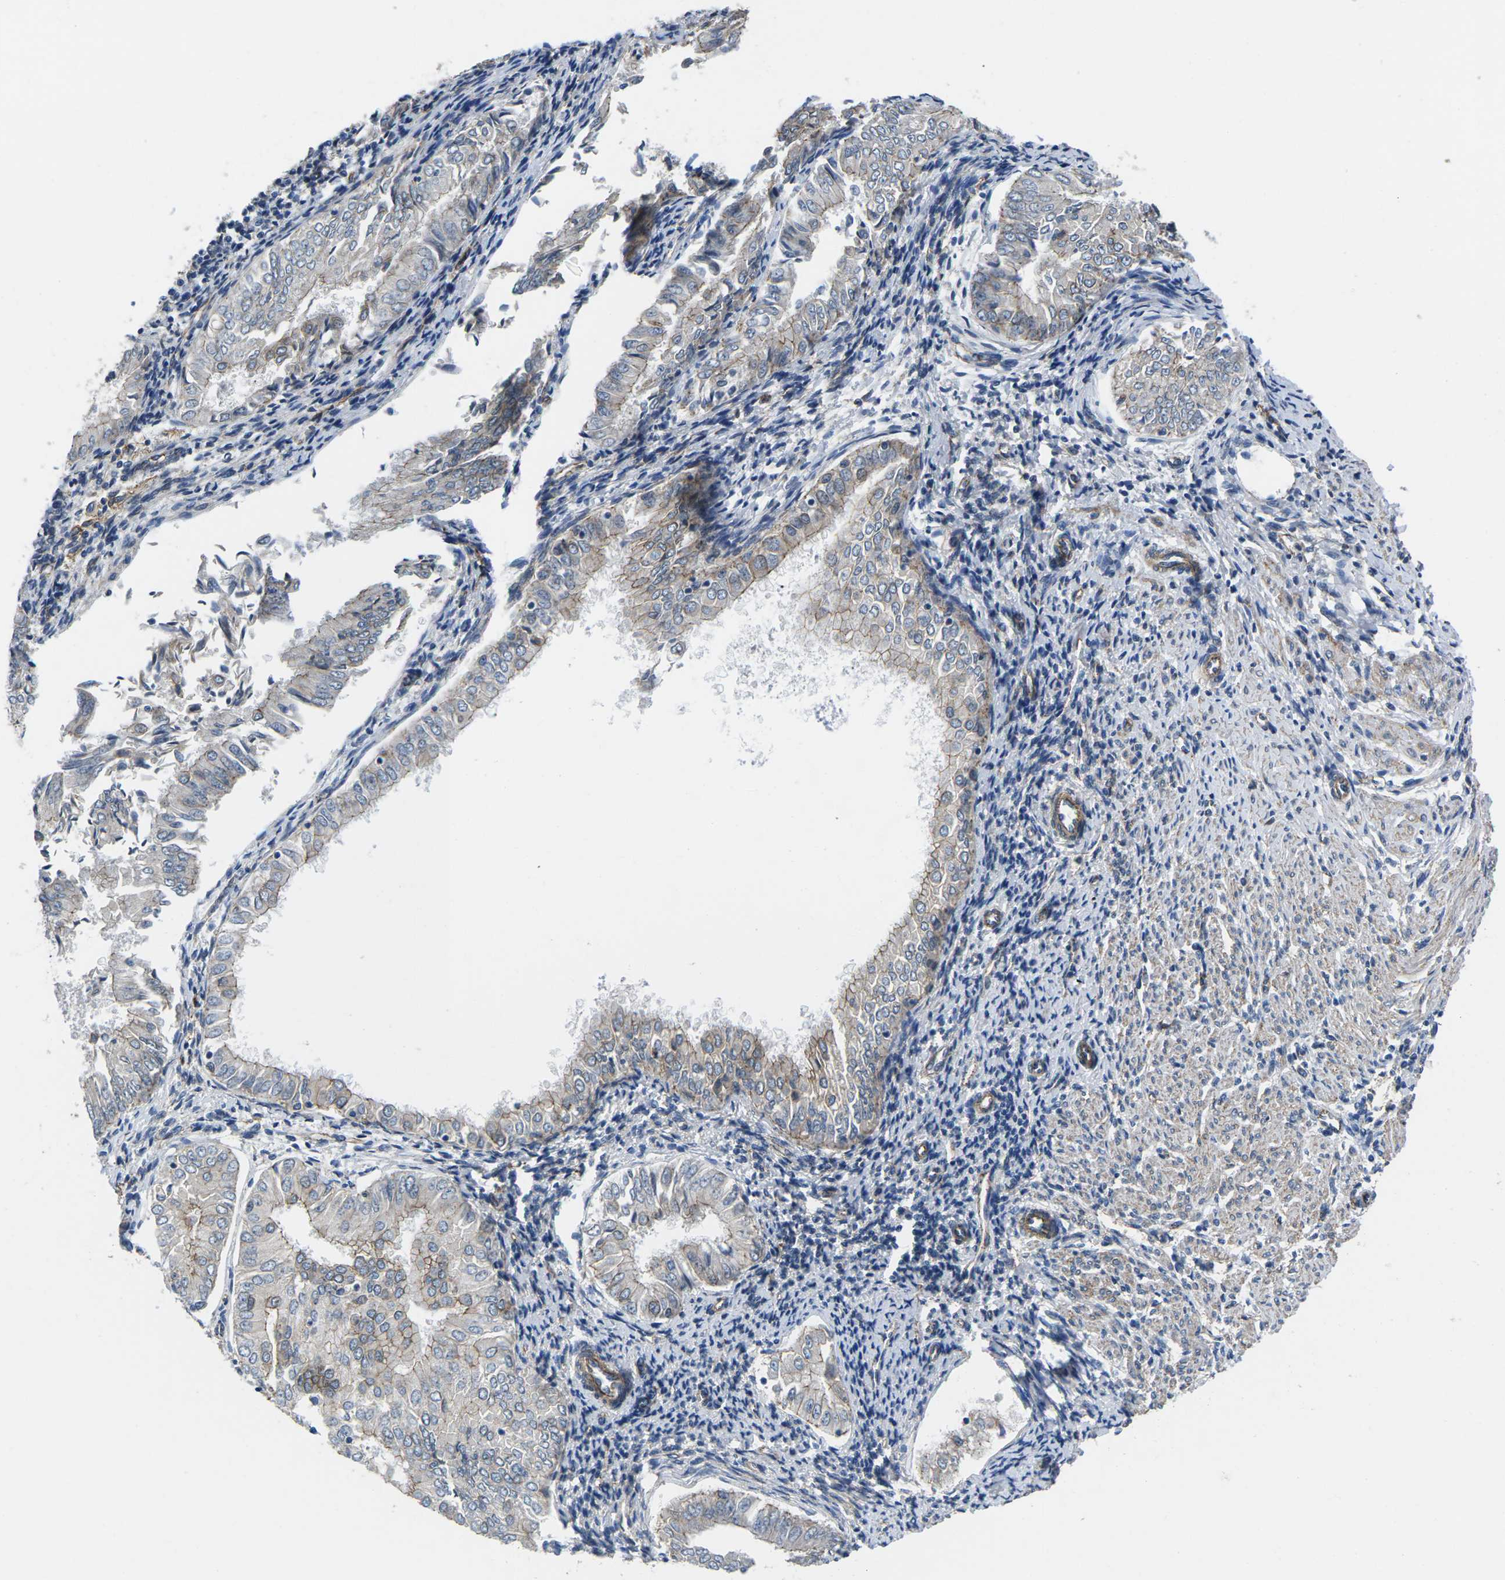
{"staining": {"intensity": "moderate", "quantity": "<25%", "location": "cytoplasmic/membranous"}, "tissue": "endometrial cancer", "cell_type": "Tumor cells", "image_type": "cancer", "snomed": [{"axis": "morphology", "description": "Adenocarcinoma, NOS"}, {"axis": "topography", "description": "Endometrium"}], "caption": "Tumor cells exhibit moderate cytoplasmic/membranous positivity in approximately <25% of cells in adenocarcinoma (endometrial). (Stains: DAB (3,3'-diaminobenzidine) in brown, nuclei in blue, Microscopy: brightfield microscopy at high magnification).", "gene": "CTNND1", "patient": {"sex": "female", "age": 53}}